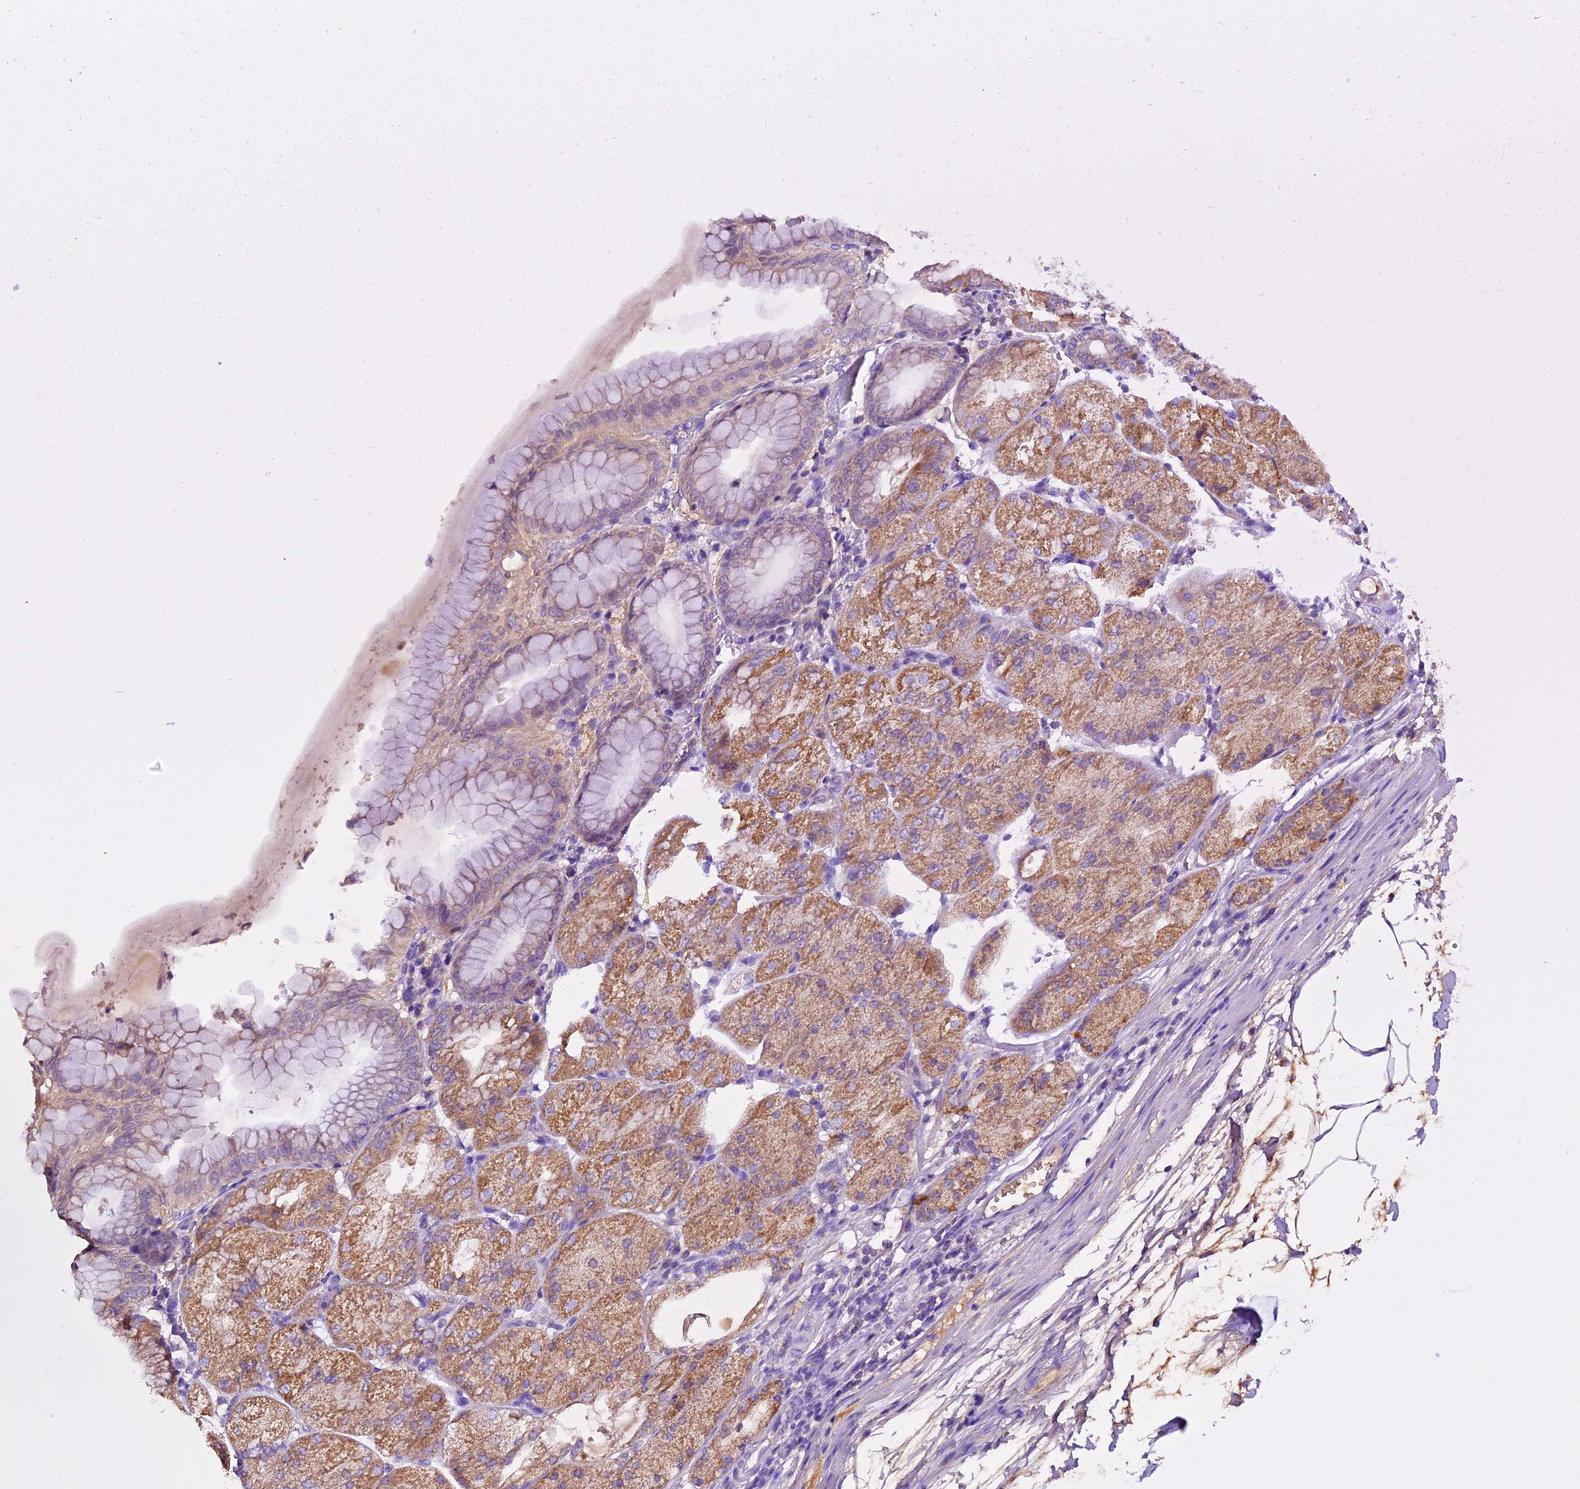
{"staining": {"intensity": "moderate", "quantity": ">75%", "location": "cytoplasmic/membranous"}, "tissue": "stomach", "cell_type": "Glandular cells", "image_type": "normal", "snomed": [{"axis": "morphology", "description": "Normal tissue, NOS"}, {"axis": "topography", "description": "Stomach, upper"}, {"axis": "topography", "description": "Stomach, lower"}], "caption": "Unremarkable stomach was stained to show a protein in brown. There is medium levels of moderate cytoplasmic/membranous expression in about >75% of glandular cells. (DAB (3,3'-diaminobenzidine) IHC, brown staining for protein, blue staining for nuclei).", "gene": "SIX5", "patient": {"sex": "male", "age": 62}}